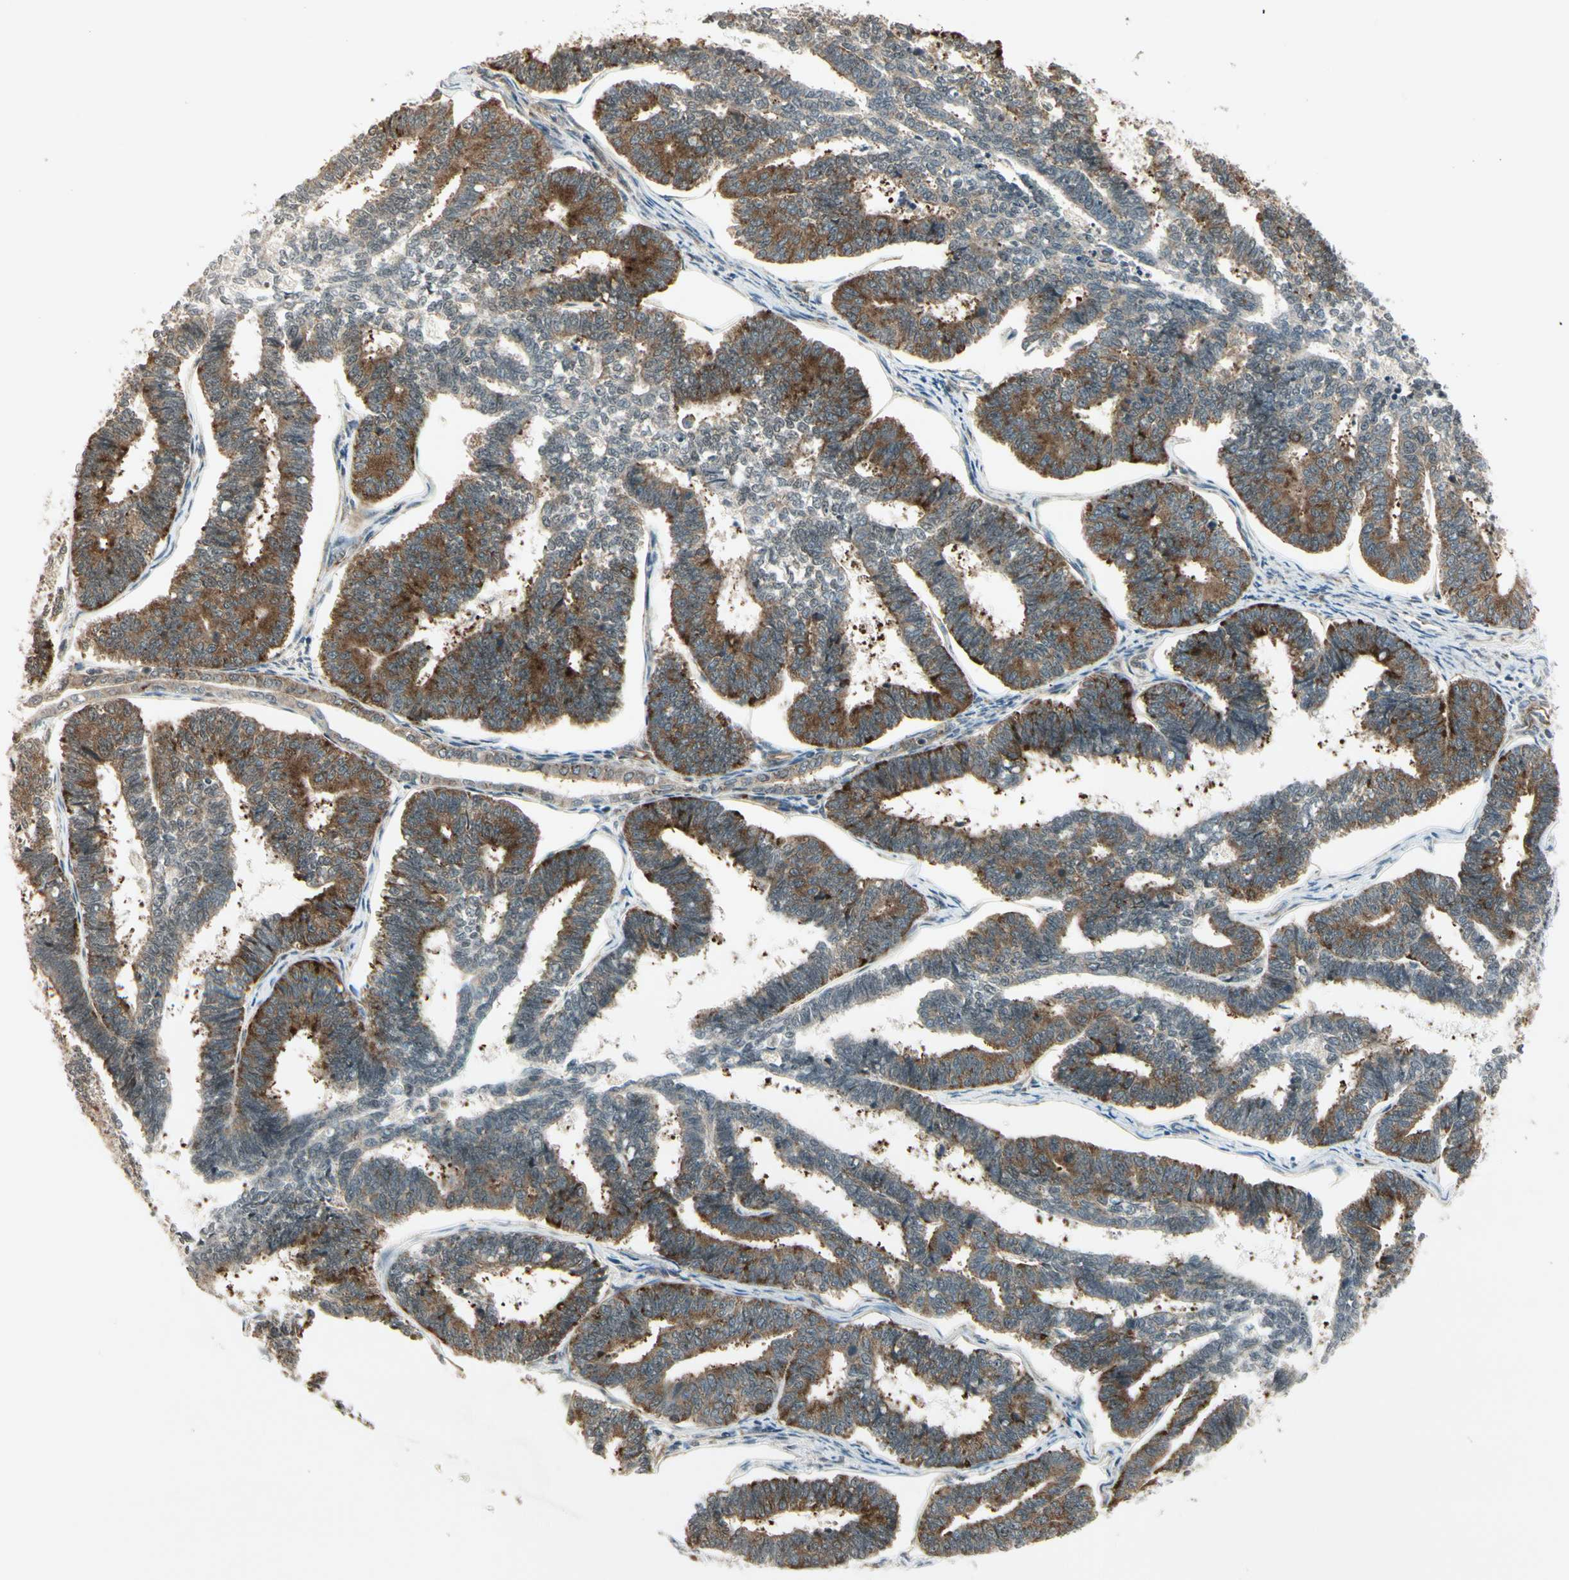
{"staining": {"intensity": "moderate", "quantity": "25%-75%", "location": "cytoplasmic/membranous"}, "tissue": "endometrial cancer", "cell_type": "Tumor cells", "image_type": "cancer", "snomed": [{"axis": "morphology", "description": "Adenocarcinoma, NOS"}, {"axis": "topography", "description": "Endometrium"}], "caption": "An immunohistochemistry (IHC) photomicrograph of neoplastic tissue is shown. Protein staining in brown labels moderate cytoplasmic/membranous positivity in endometrial cancer (adenocarcinoma) within tumor cells.", "gene": "SMN2", "patient": {"sex": "female", "age": 70}}